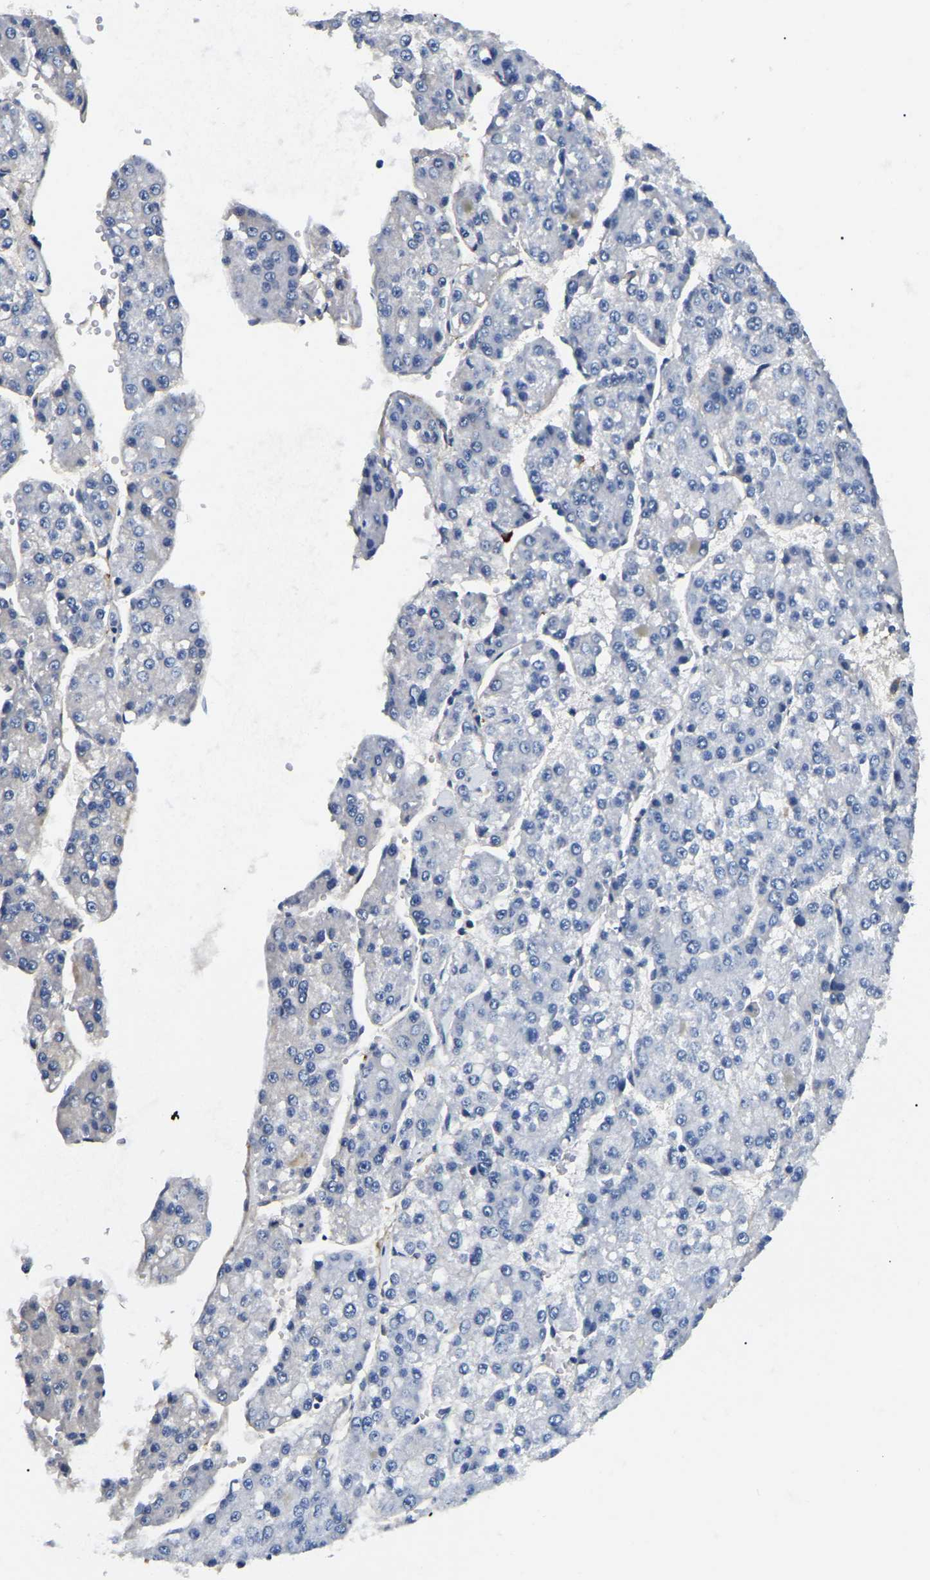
{"staining": {"intensity": "negative", "quantity": "none", "location": "none"}, "tissue": "liver cancer", "cell_type": "Tumor cells", "image_type": "cancer", "snomed": [{"axis": "morphology", "description": "Carcinoma, Hepatocellular, NOS"}, {"axis": "topography", "description": "Liver"}], "caption": "This is an immunohistochemistry (IHC) histopathology image of human liver cancer. There is no staining in tumor cells.", "gene": "DUSP8", "patient": {"sex": "female", "age": 73}}